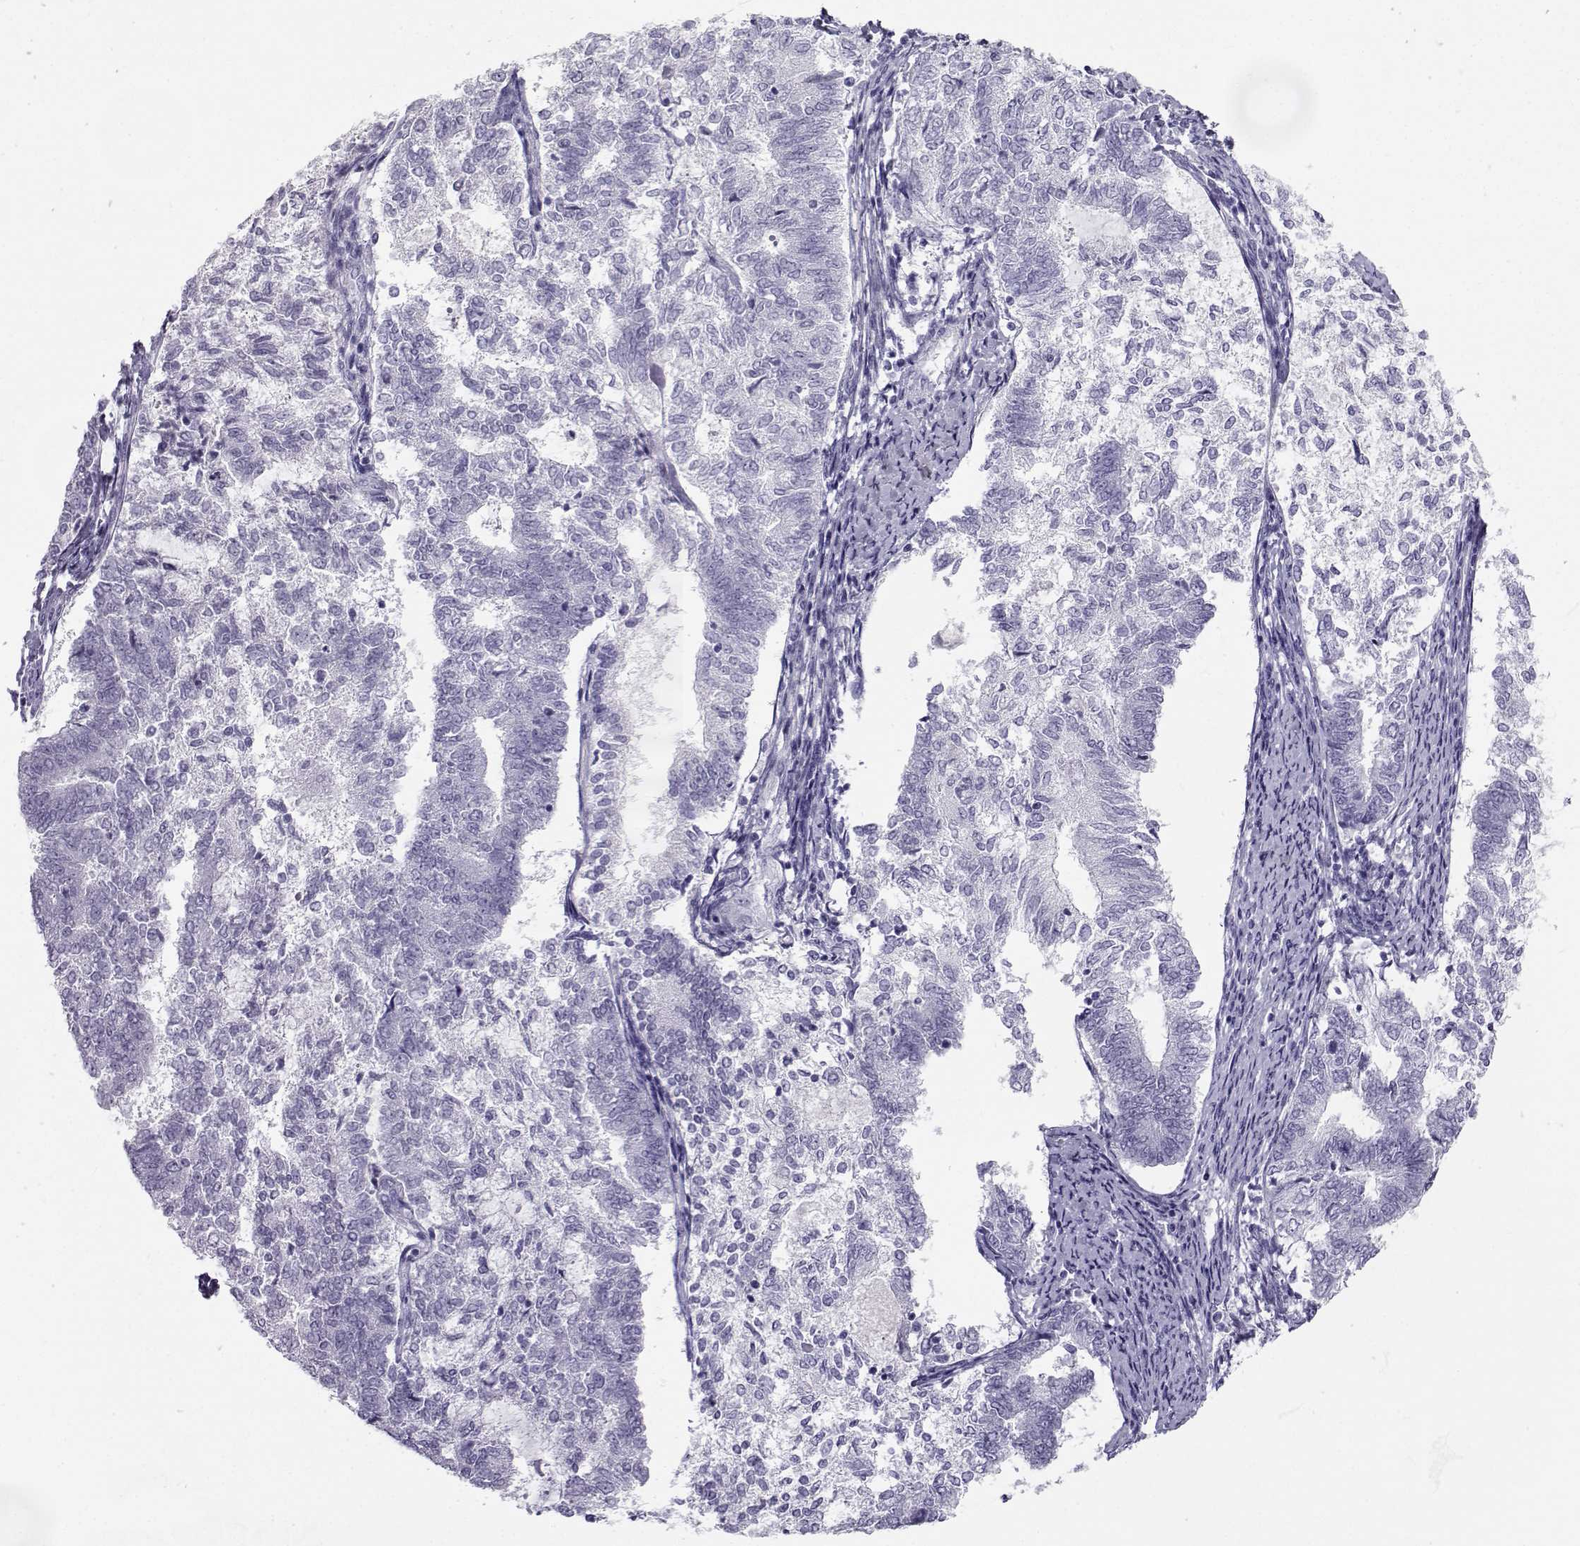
{"staining": {"intensity": "negative", "quantity": "none", "location": "none"}, "tissue": "endometrial cancer", "cell_type": "Tumor cells", "image_type": "cancer", "snomed": [{"axis": "morphology", "description": "Adenocarcinoma, NOS"}, {"axis": "topography", "description": "Endometrium"}], "caption": "Tumor cells are negative for protein expression in human adenocarcinoma (endometrial).", "gene": "SLC6A3", "patient": {"sex": "female", "age": 65}}